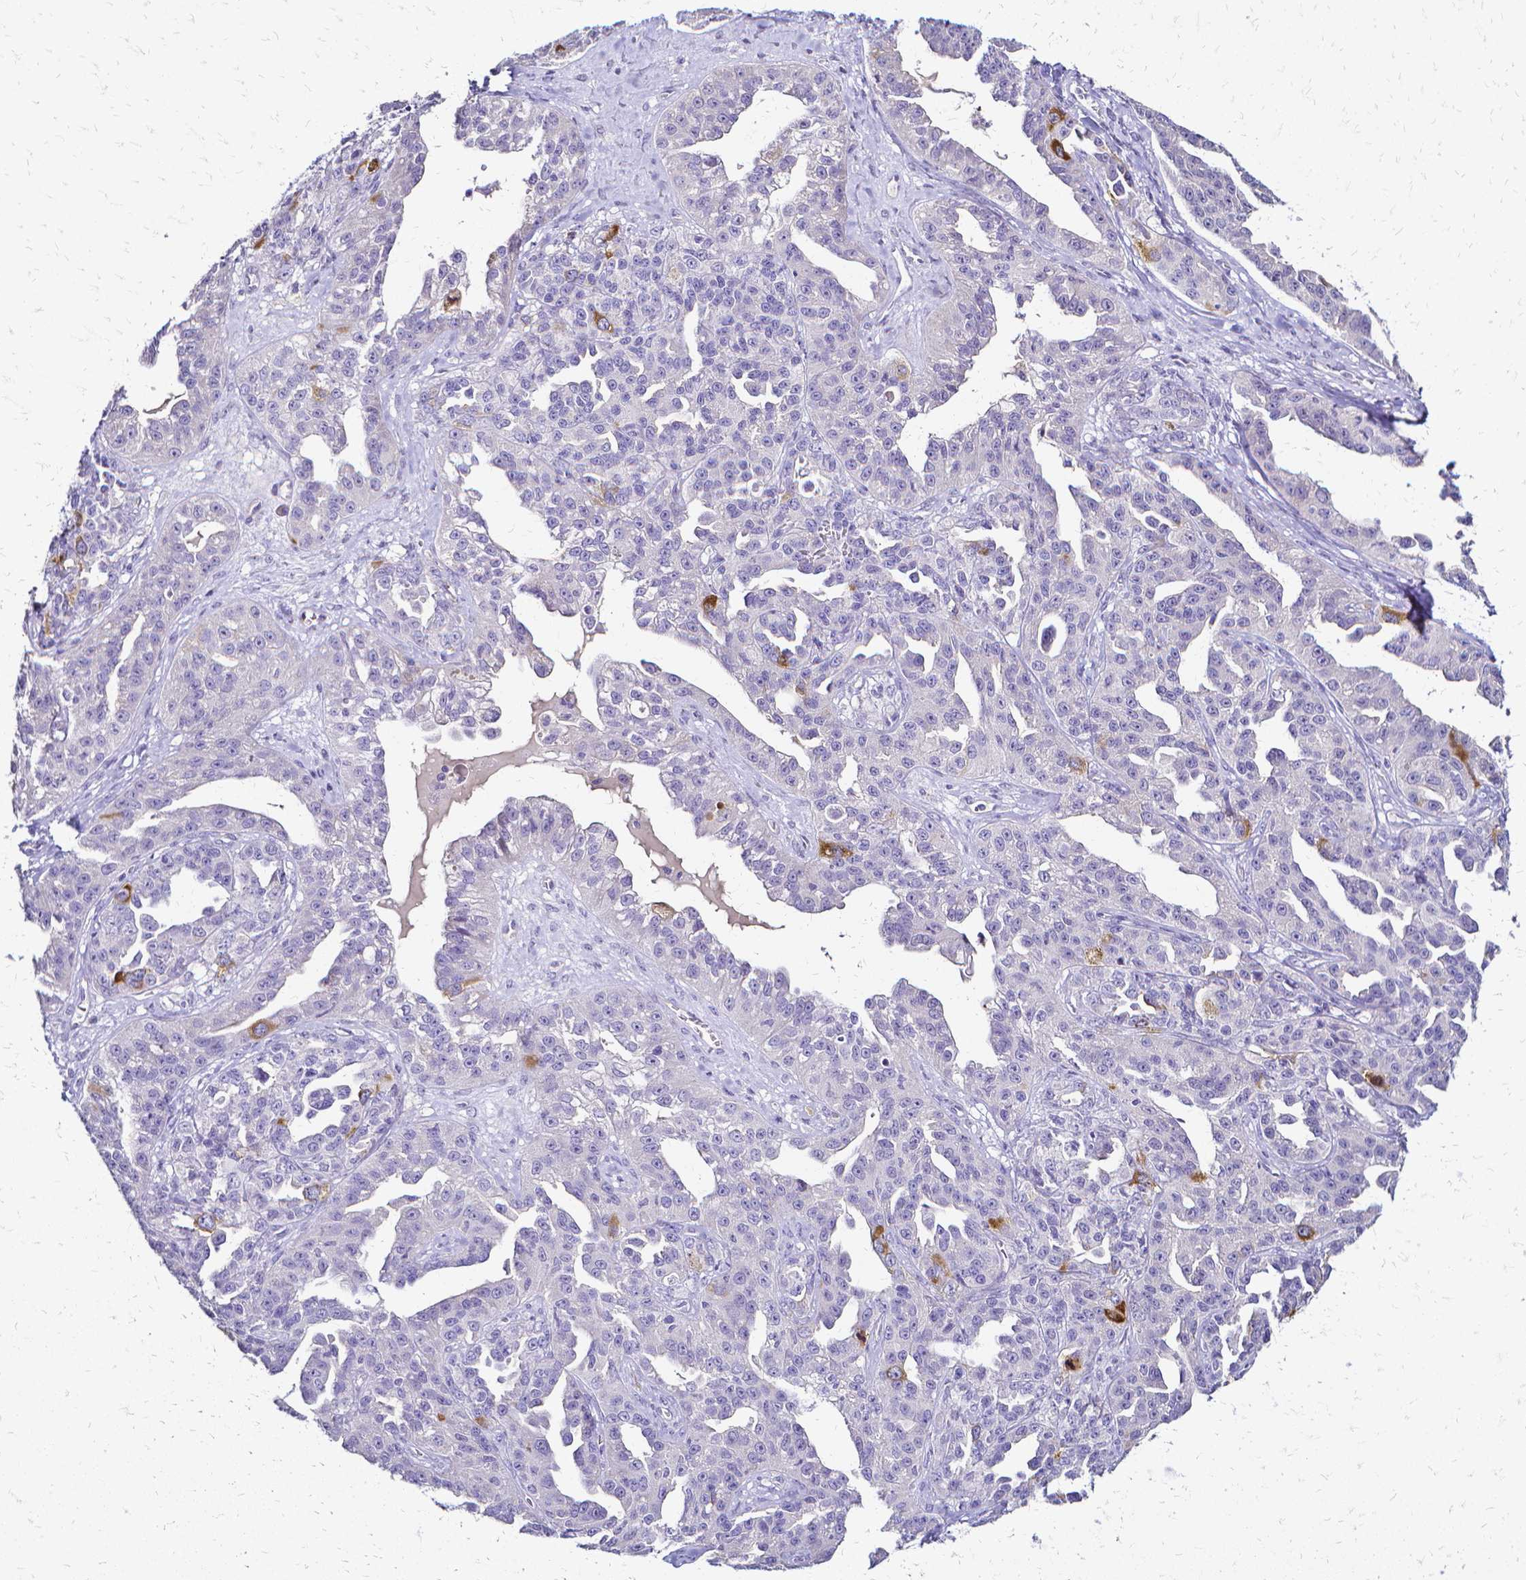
{"staining": {"intensity": "moderate", "quantity": "<25%", "location": "cytoplasmic/membranous"}, "tissue": "ovarian cancer", "cell_type": "Tumor cells", "image_type": "cancer", "snomed": [{"axis": "morphology", "description": "Cystadenocarcinoma, serous, NOS"}, {"axis": "topography", "description": "Ovary"}], "caption": "Ovarian cancer (serous cystadenocarcinoma) stained with a brown dye exhibits moderate cytoplasmic/membranous positive staining in approximately <25% of tumor cells.", "gene": "CCNB1", "patient": {"sex": "female", "age": 75}}